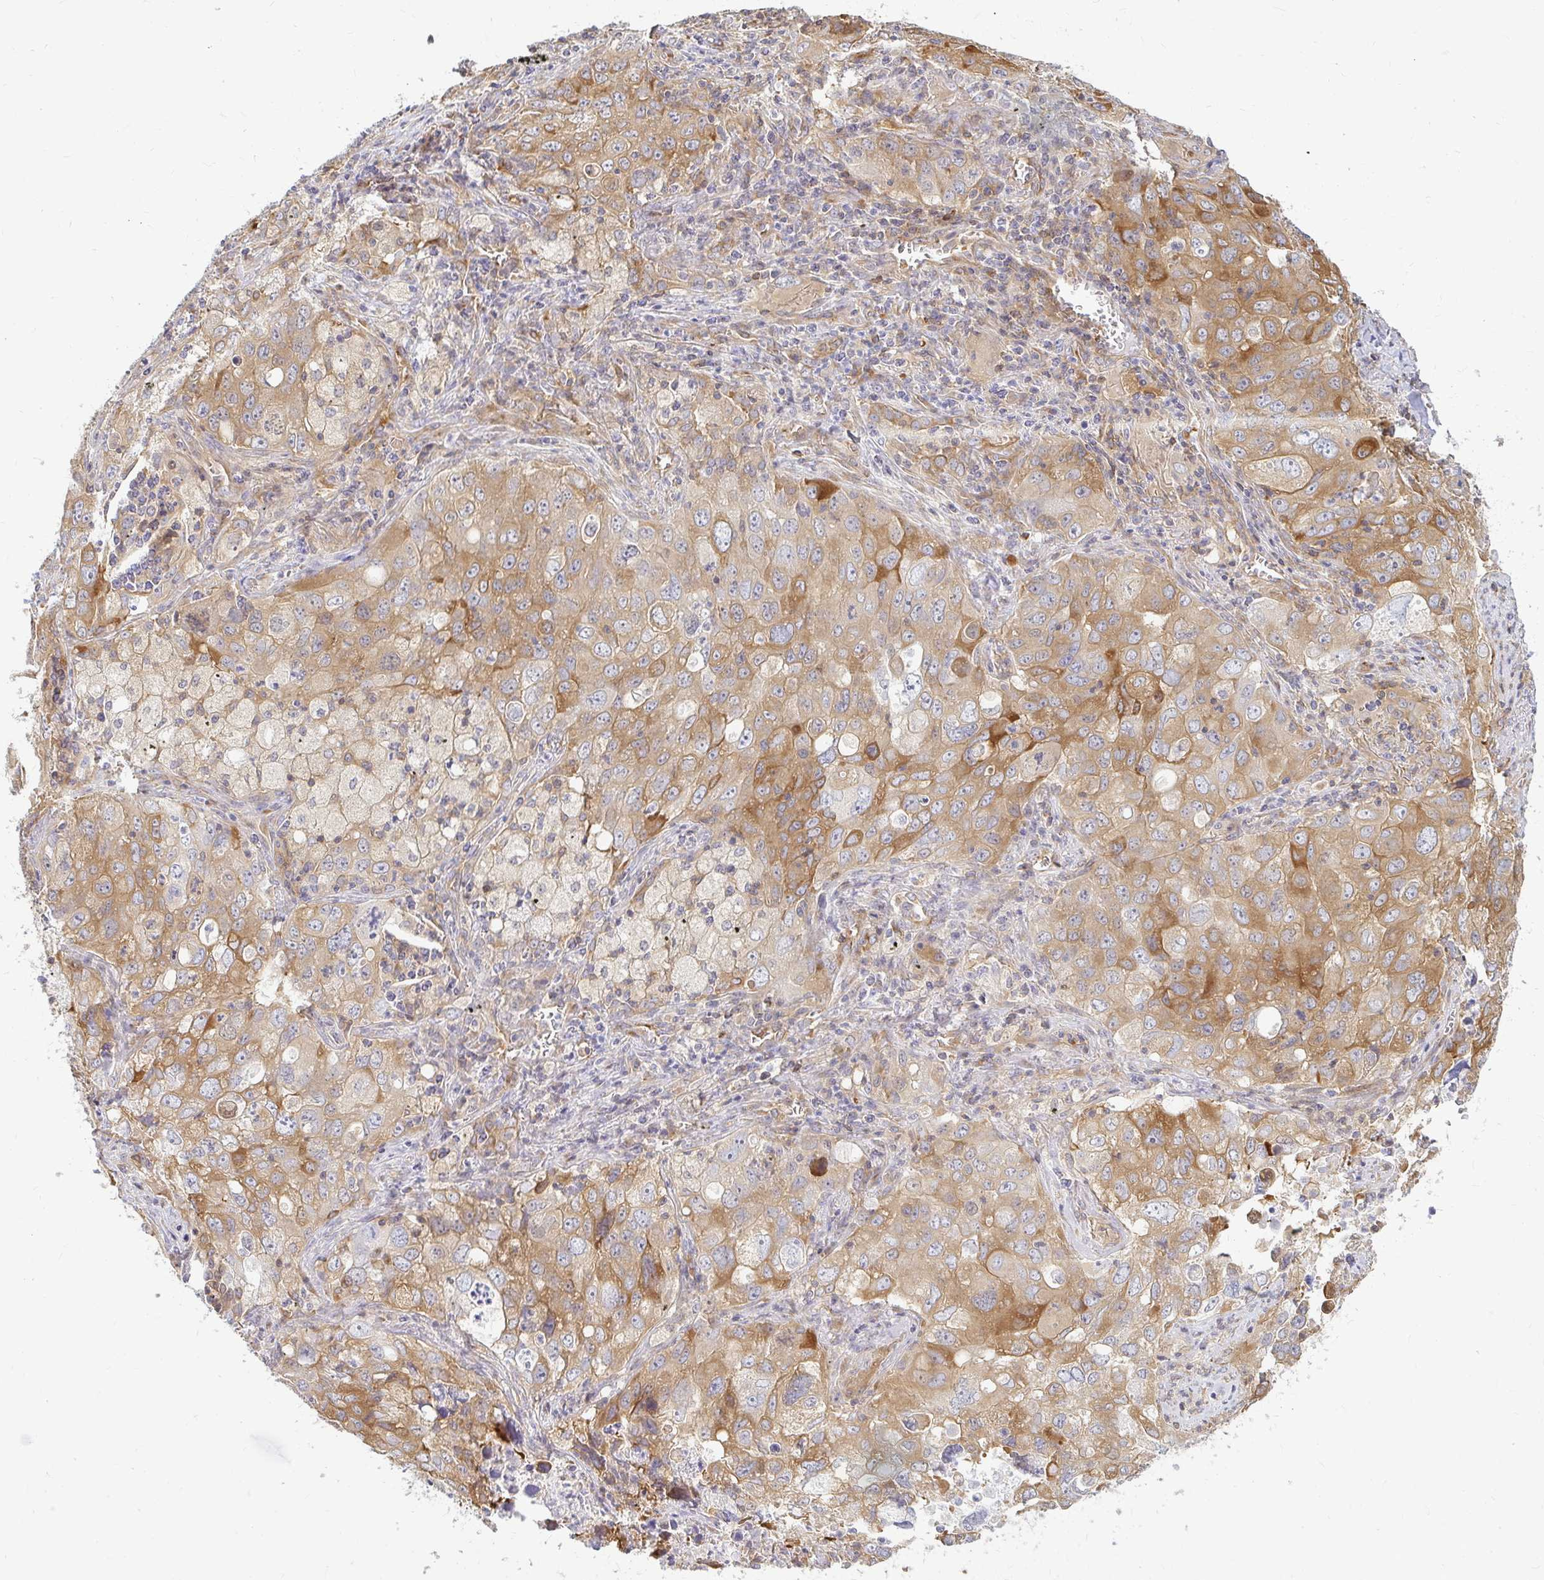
{"staining": {"intensity": "moderate", "quantity": ">75%", "location": "cytoplasmic/membranous"}, "tissue": "lung cancer", "cell_type": "Tumor cells", "image_type": "cancer", "snomed": [{"axis": "morphology", "description": "Adenocarcinoma, NOS"}, {"axis": "morphology", "description": "Adenocarcinoma, metastatic, NOS"}, {"axis": "topography", "description": "Lymph node"}, {"axis": "topography", "description": "Lung"}], "caption": "This histopathology image exhibits immunohistochemistry (IHC) staining of adenocarcinoma (lung), with medium moderate cytoplasmic/membranous expression in about >75% of tumor cells.", "gene": "CAST", "patient": {"sex": "female", "age": 42}}